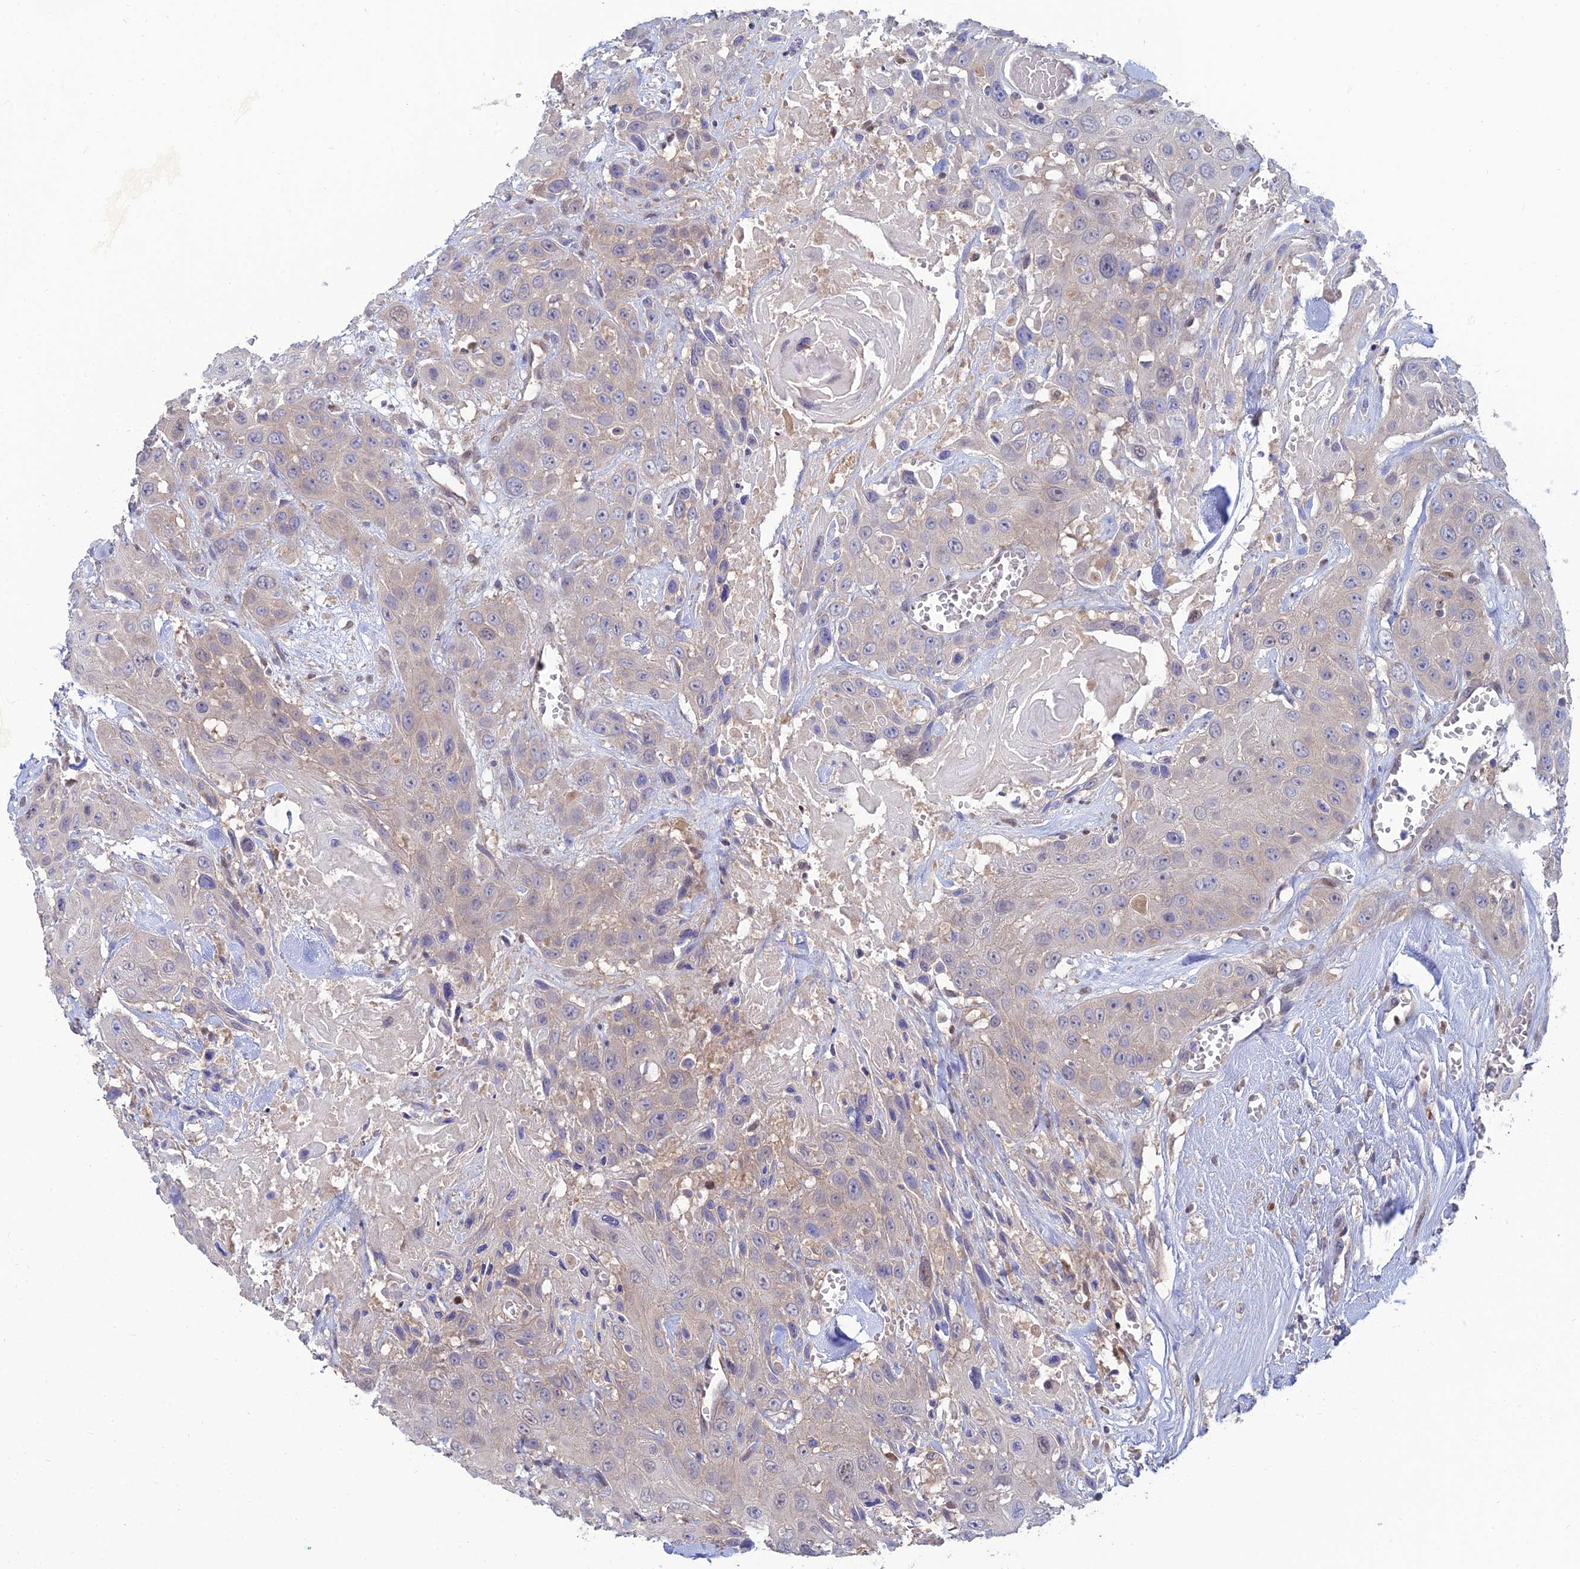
{"staining": {"intensity": "weak", "quantity": "<25%", "location": "cytoplasmic/membranous"}, "tissue": "head and neck cancer", "cell_type": "Tumor cells", "image_type": "cancer", "snomed": [{"axis": "morphology", "description": "Squamous cell carcinoma, NOS"}, {"axis": "topography", "description": "Head-Neck"}], "caption": "IHC photomicrograph of head and neck cancer stained for a protein (brown), which shows no staining in tumor cells.", "gene": "DNPEP", "patient": {"sex": "male", "age": 81}}